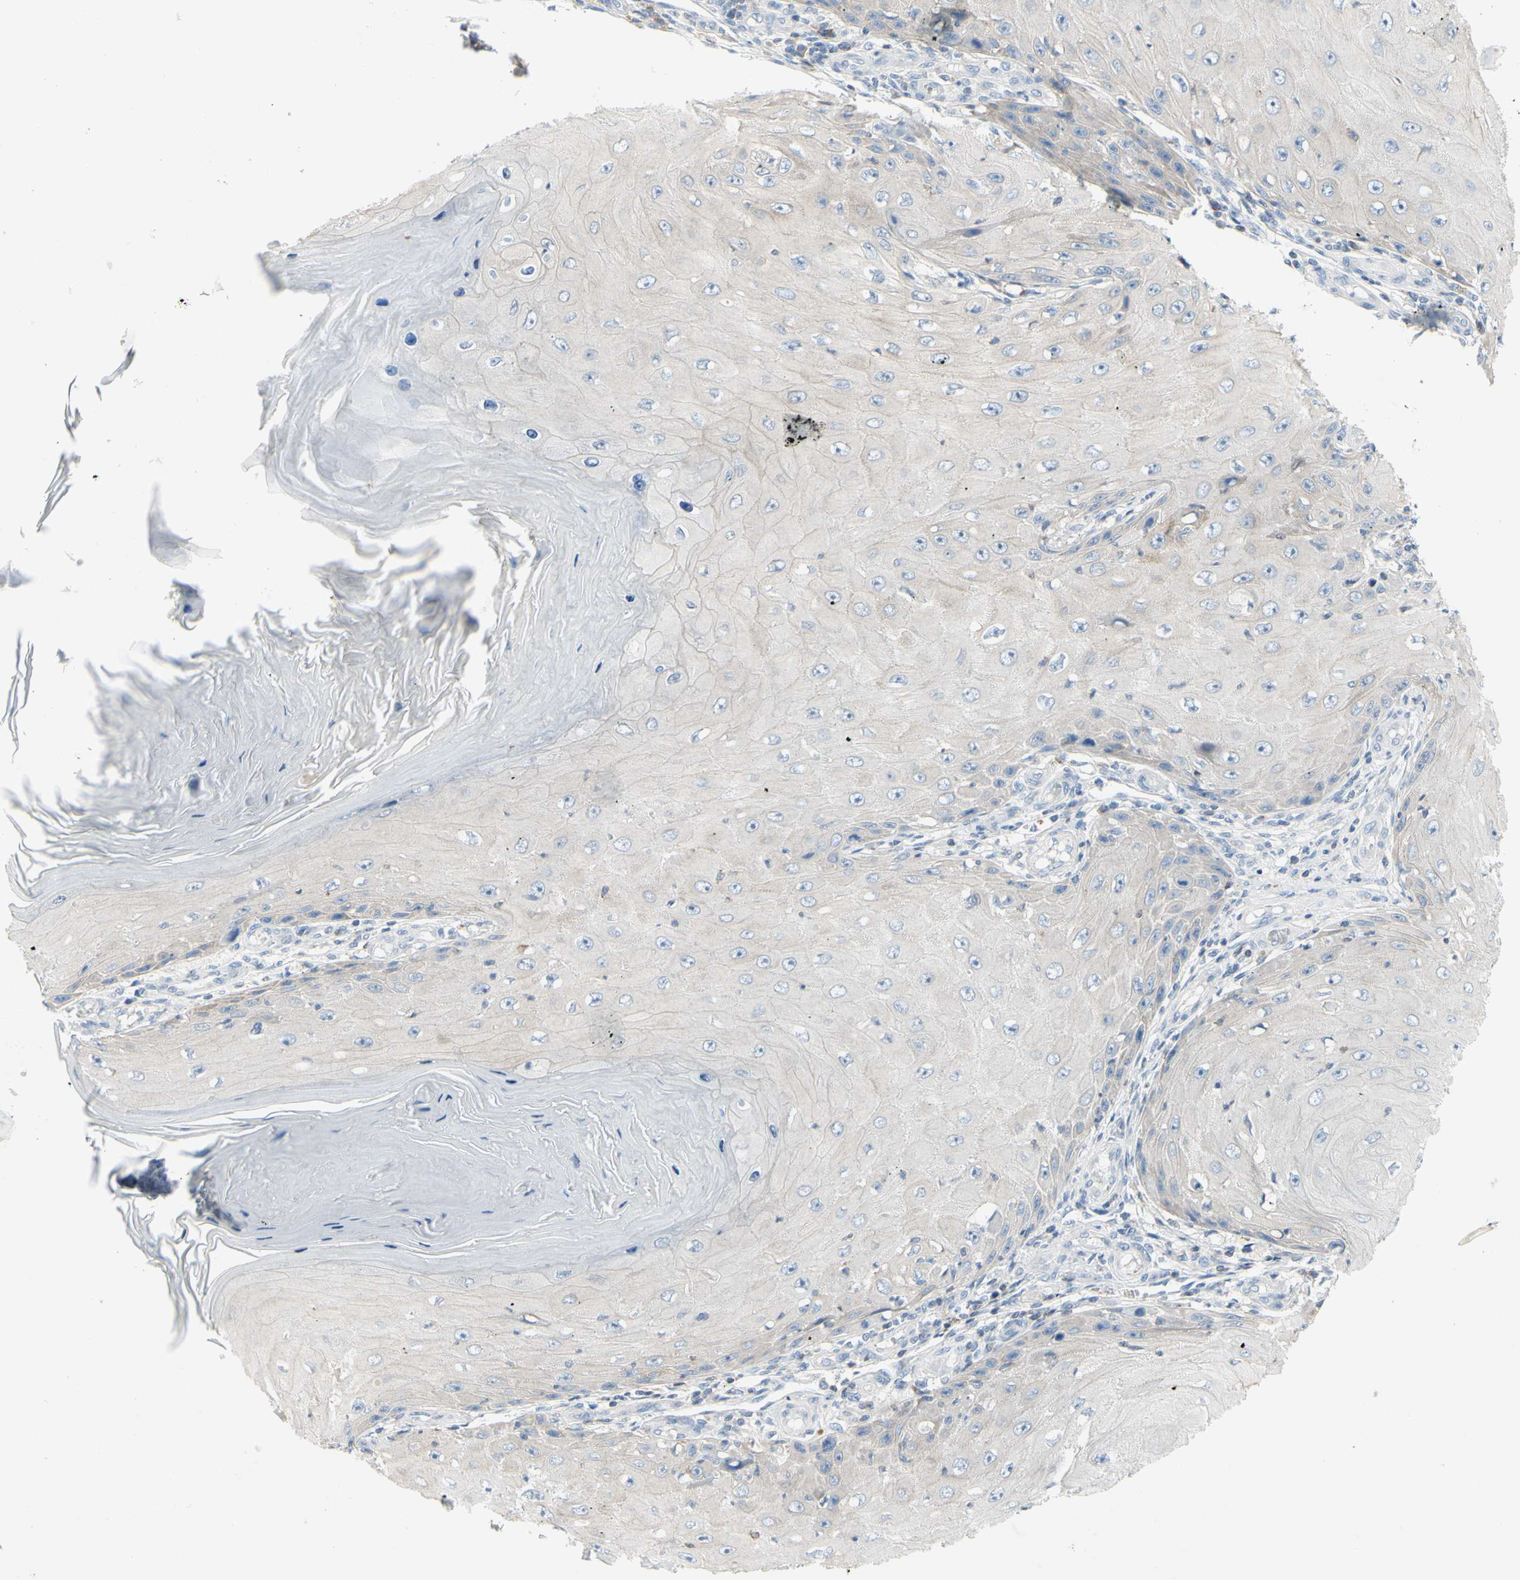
{"staining": {"intensity": "weak", "quantity": ">75%", "location": "cytoplasmic/membranous"}, "tissue": "skin cancer", "cell_type": "Tumor cells", "image_type": "cancer", "snomed": [{"axis": "morphology", "description": "Squamous cell carcinoma, NOS"}, {"axis": "topography", "description": "Skin"}], "caption": "Protein analysis of skin squamous cell carcinoma tissue displays weak cytoplasmic/membranous expression in about >75% of tumor cells. The protein of interest is stained brown, and the nuclei are stained in blue (DAB IHC with brightfield microscopy, high magnification).", "gene": "MUC1", "patient": {"sex": "female", "age": 73}}